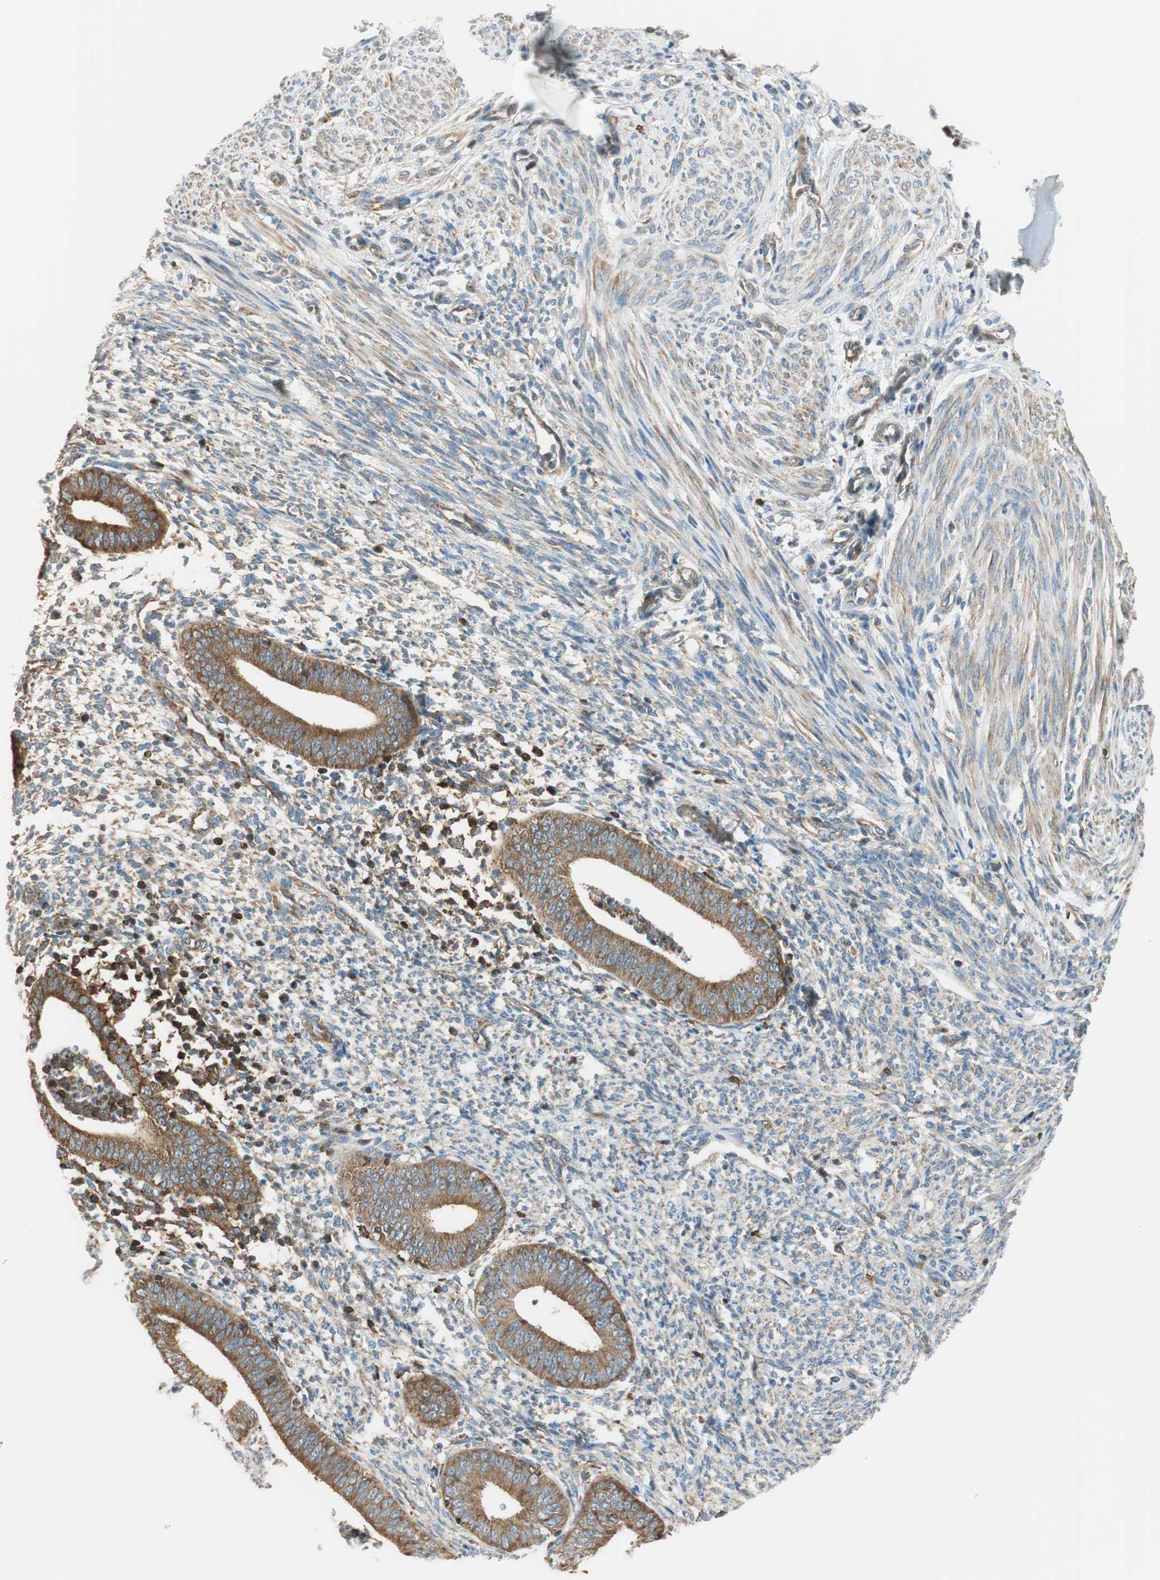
{"staining": {"intensity": "moderate", "quantity": "<25%", "location": "cytoplasmic/membranous"}, "tissue": "endometrium", "cell_type": "Cells in endometrial stroma", "image_type": "normal", "snomed": [{"axis": "morphology", "description": "Normal tissue, NOS"}, {"axis": "topography", "description": "Endometrium"}], "caption": "An image showing moderate cytoplasmic/membranous positivity in approximately <25% of cells in endometrial stroma in benign endometrium, as visualized by brown immunohistochemical staining.", "gene": "PI4K2B", "patient": {"sex": "female", "age": 35}}